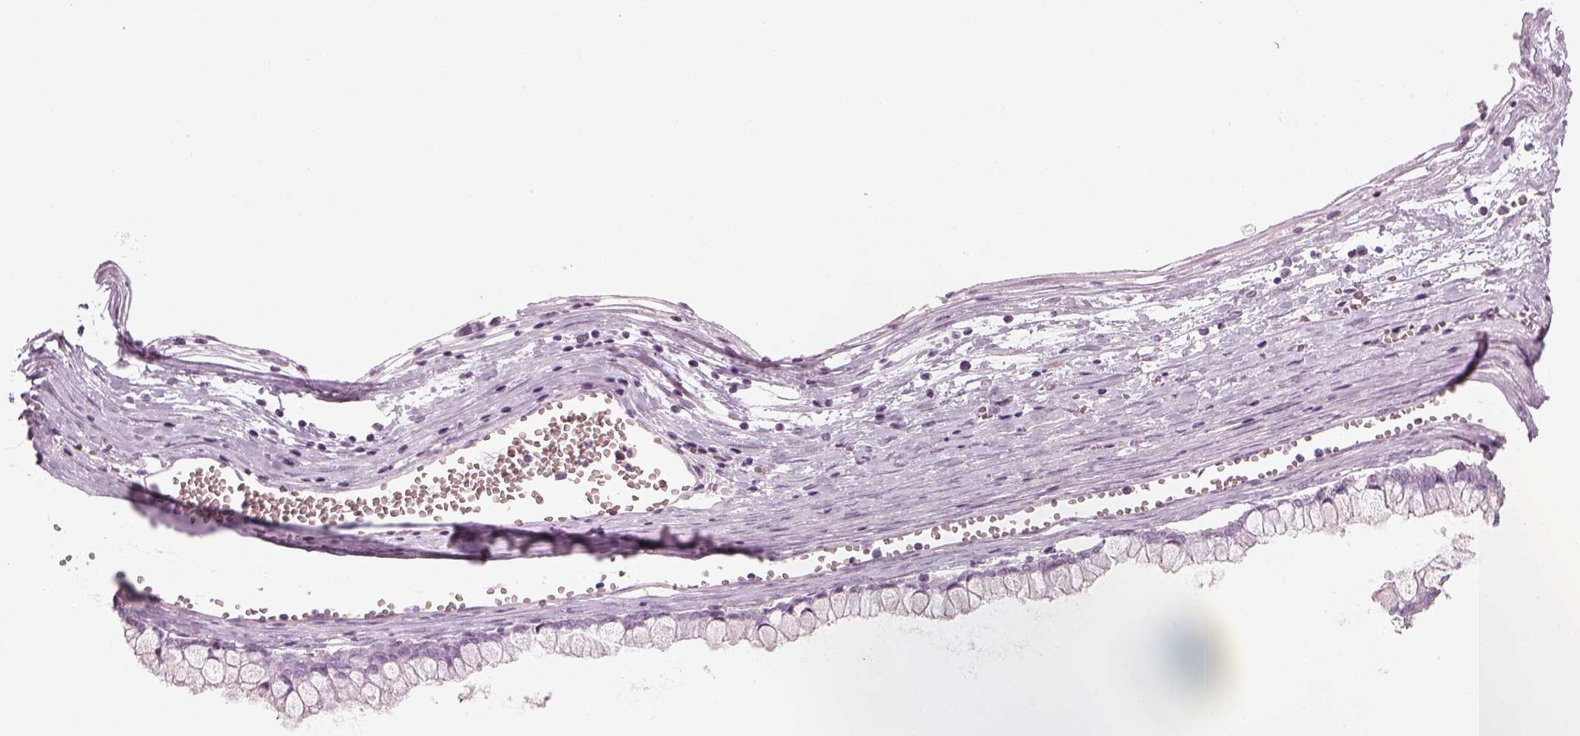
{"staining": {"intensity": "negative", "quantity": "none", "location": "none"}, "tissue": "ovarian cancer", "cell_type": "Tumor cells", "image_type": "cancer", "snomed": [{"axis": "morphology", "description": "Cystadenocarcinoma, mucinous, NOS"}, {"axis": "topography", "description": "Ovary"}], "caption": "This is a image of IHC staining of ovarian mucinous cystadenocarcinoma, which shows no positivity in tumor cells.", "gene": "GAS2L2", "patient": {"sex": "female", "age": 67}}